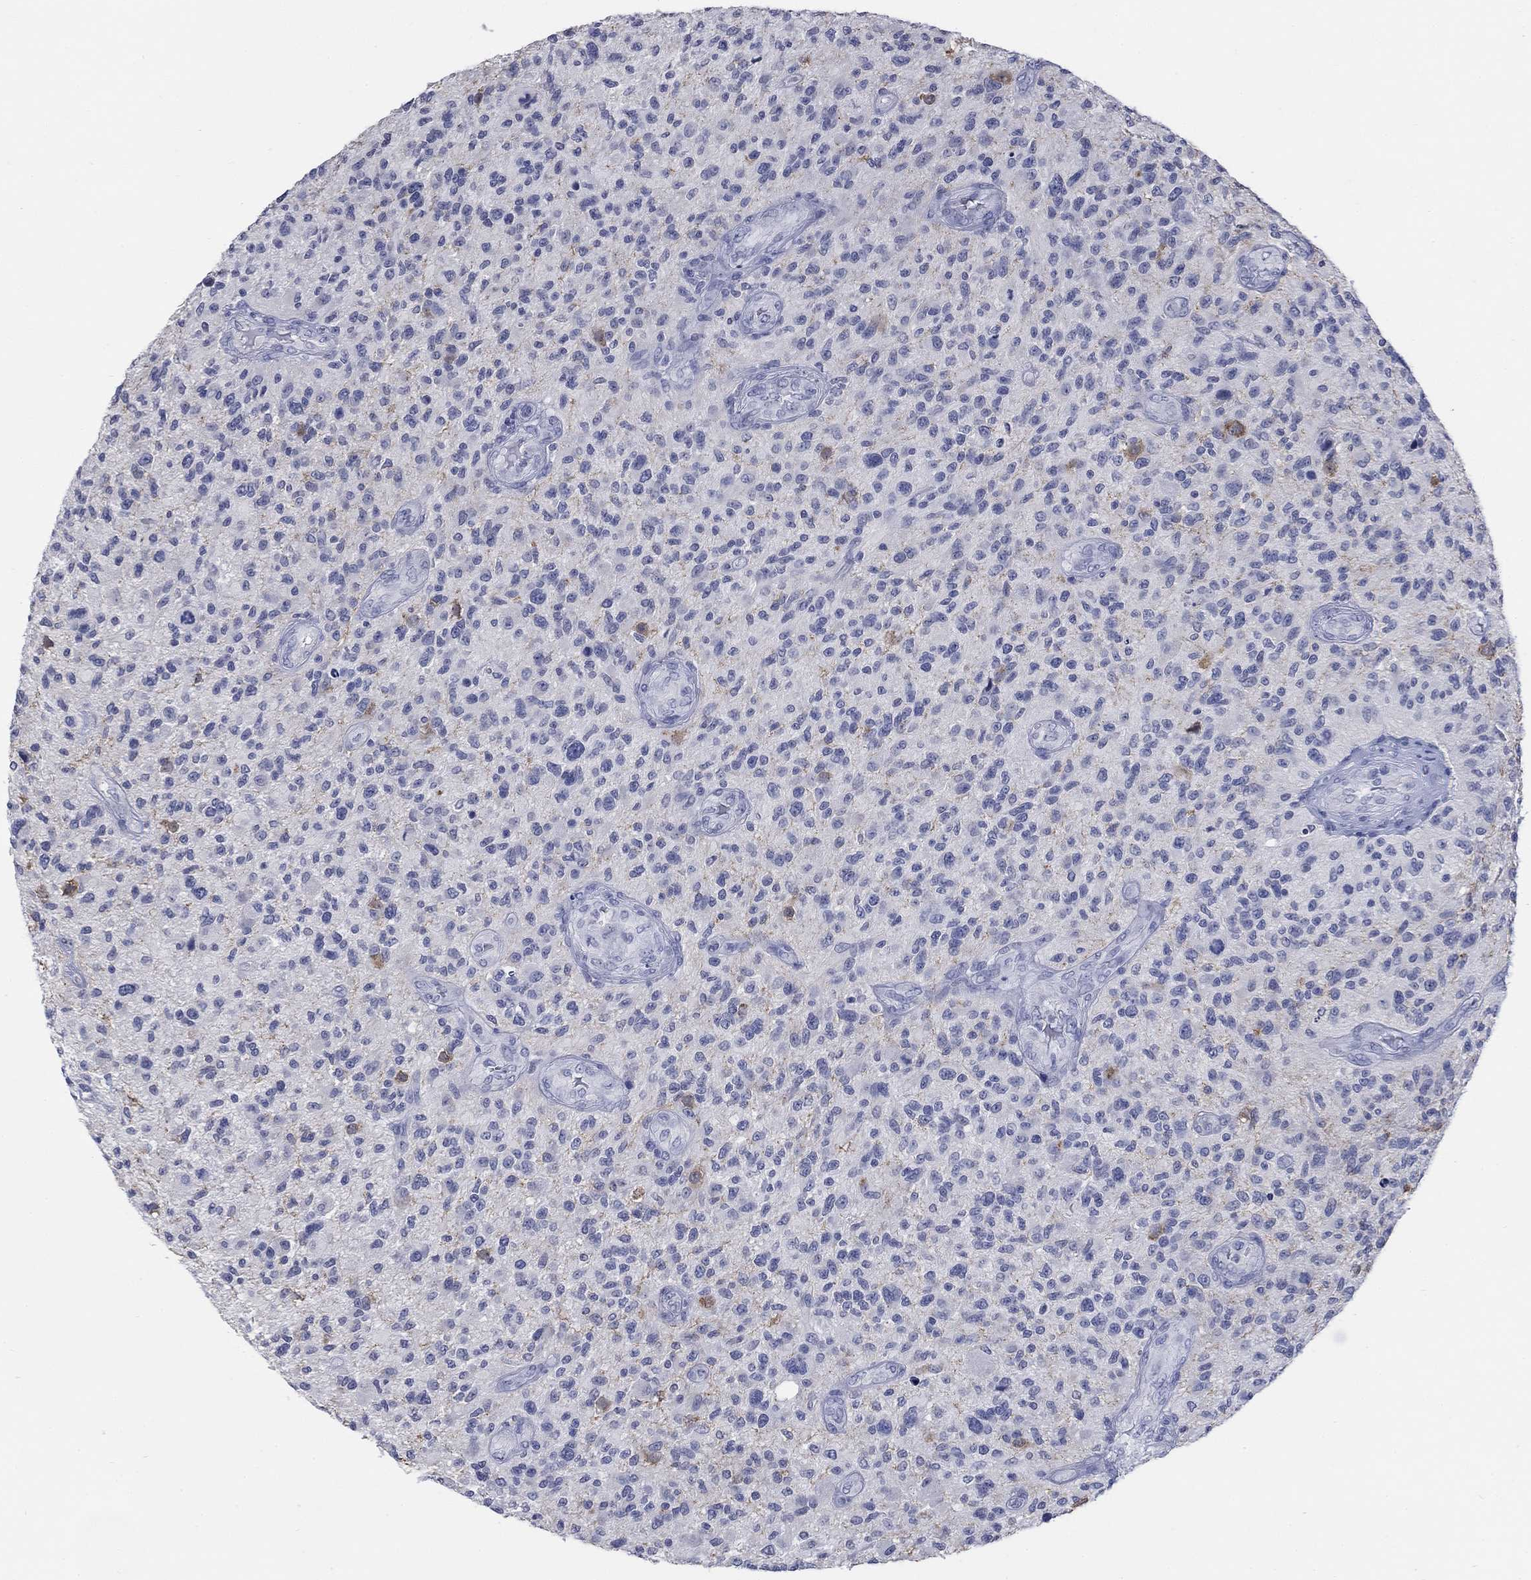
{"staining": {"intensity": "weak", "quantity": "<25%", "location": "cytoplasmic/membranous"}, "tissue": "glioma", "cell_type": "Tumor cells", "image_type": "cancer", "snomed": [{"axis": "morphology", "description": "Glioma, malignant, High grade"}, {"axis": "topography", "description": "Brain"}], "caption": "Protein analysis of high-grade glioma (malignant) exhibits no significant expression in tumor cells. (Immunohistochemistry, brightfield microscopy, high magnification).", "gene": "ATP6V1G2", "patient": {"sex": "male", "age": 47}}